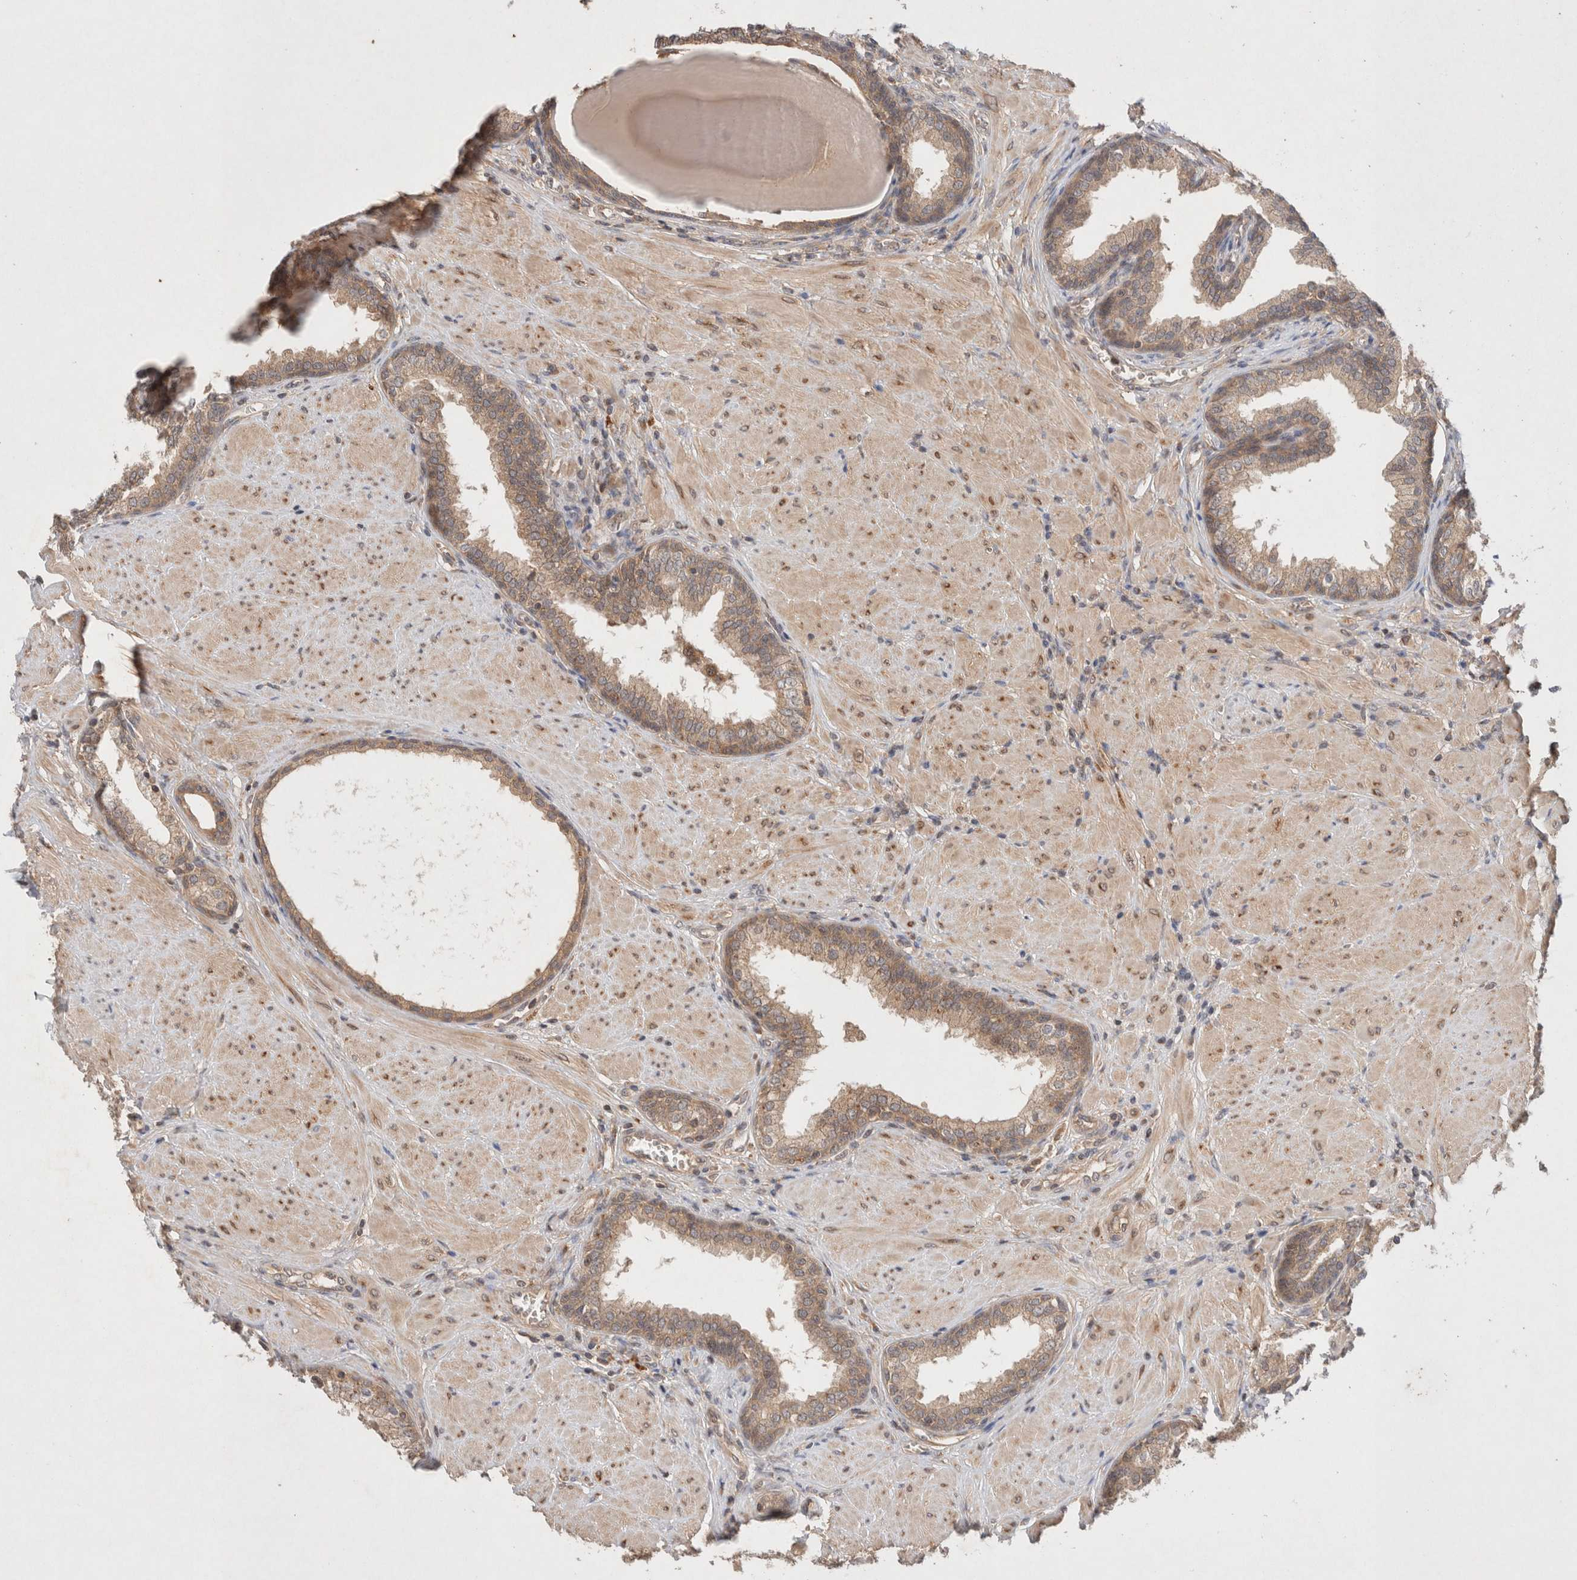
{"staining": {"intensity": "moderate", "quantity": ">75%", "location": "cytoplasmic/membranous"}, "tissue": "prostate", "cell_type": "Glandular cells", "image_type": "normal", "snomed": [{"axis": "morphology", "description": "Normal tissue, NOS"}, {"axis": "topography", "description": "Prostate"}], "caption": "Moderate cytoplasmic/membranous staining for a protein is present in approximately >75% of glandular cells of normal prostate using immunohistochemistry (IHC).", "gene": "KLHL20", "patient": {"sex": "male", "age": 51}}